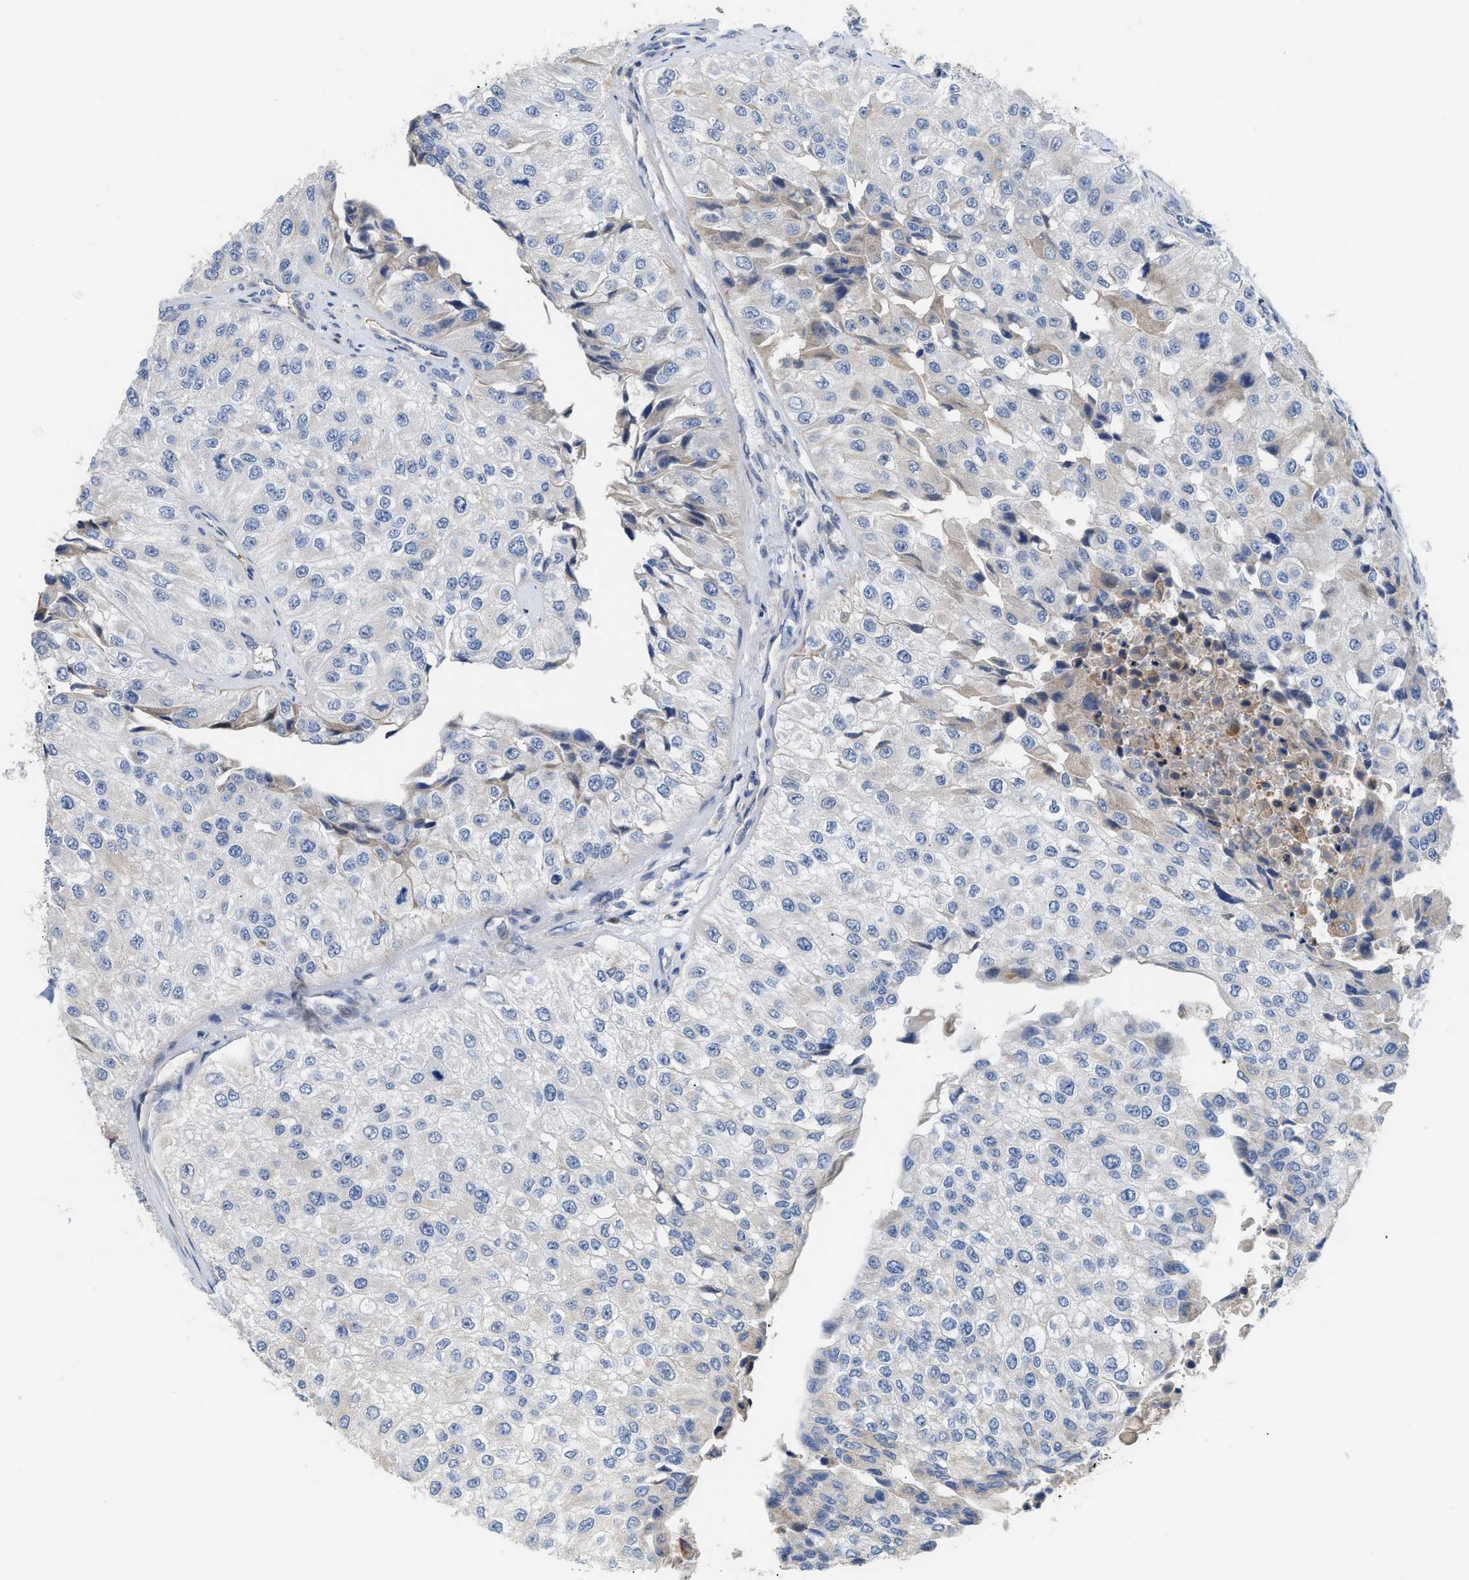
{"staining": {"intensity": "negative", "quantity": "none", "location": "none"}, "tissue": "urothelial cancer", "cell_type": "Tumor cells", "image_type": "cancer", "snomed": [{"axis": "morphology", "description": "Urothelial carcinoma, High grade"}, {"axis": "topography", "description": "Kidney"}, {"axis": "topography", "description": "Urinary bladder"}], "caption": "This is a micrograph of IHC staining of high-grade urothelial carcinoma, which shows no positivity in tumor cells.", "gene": "TFPI", "patient": {"sex": "male", "age": 77}}